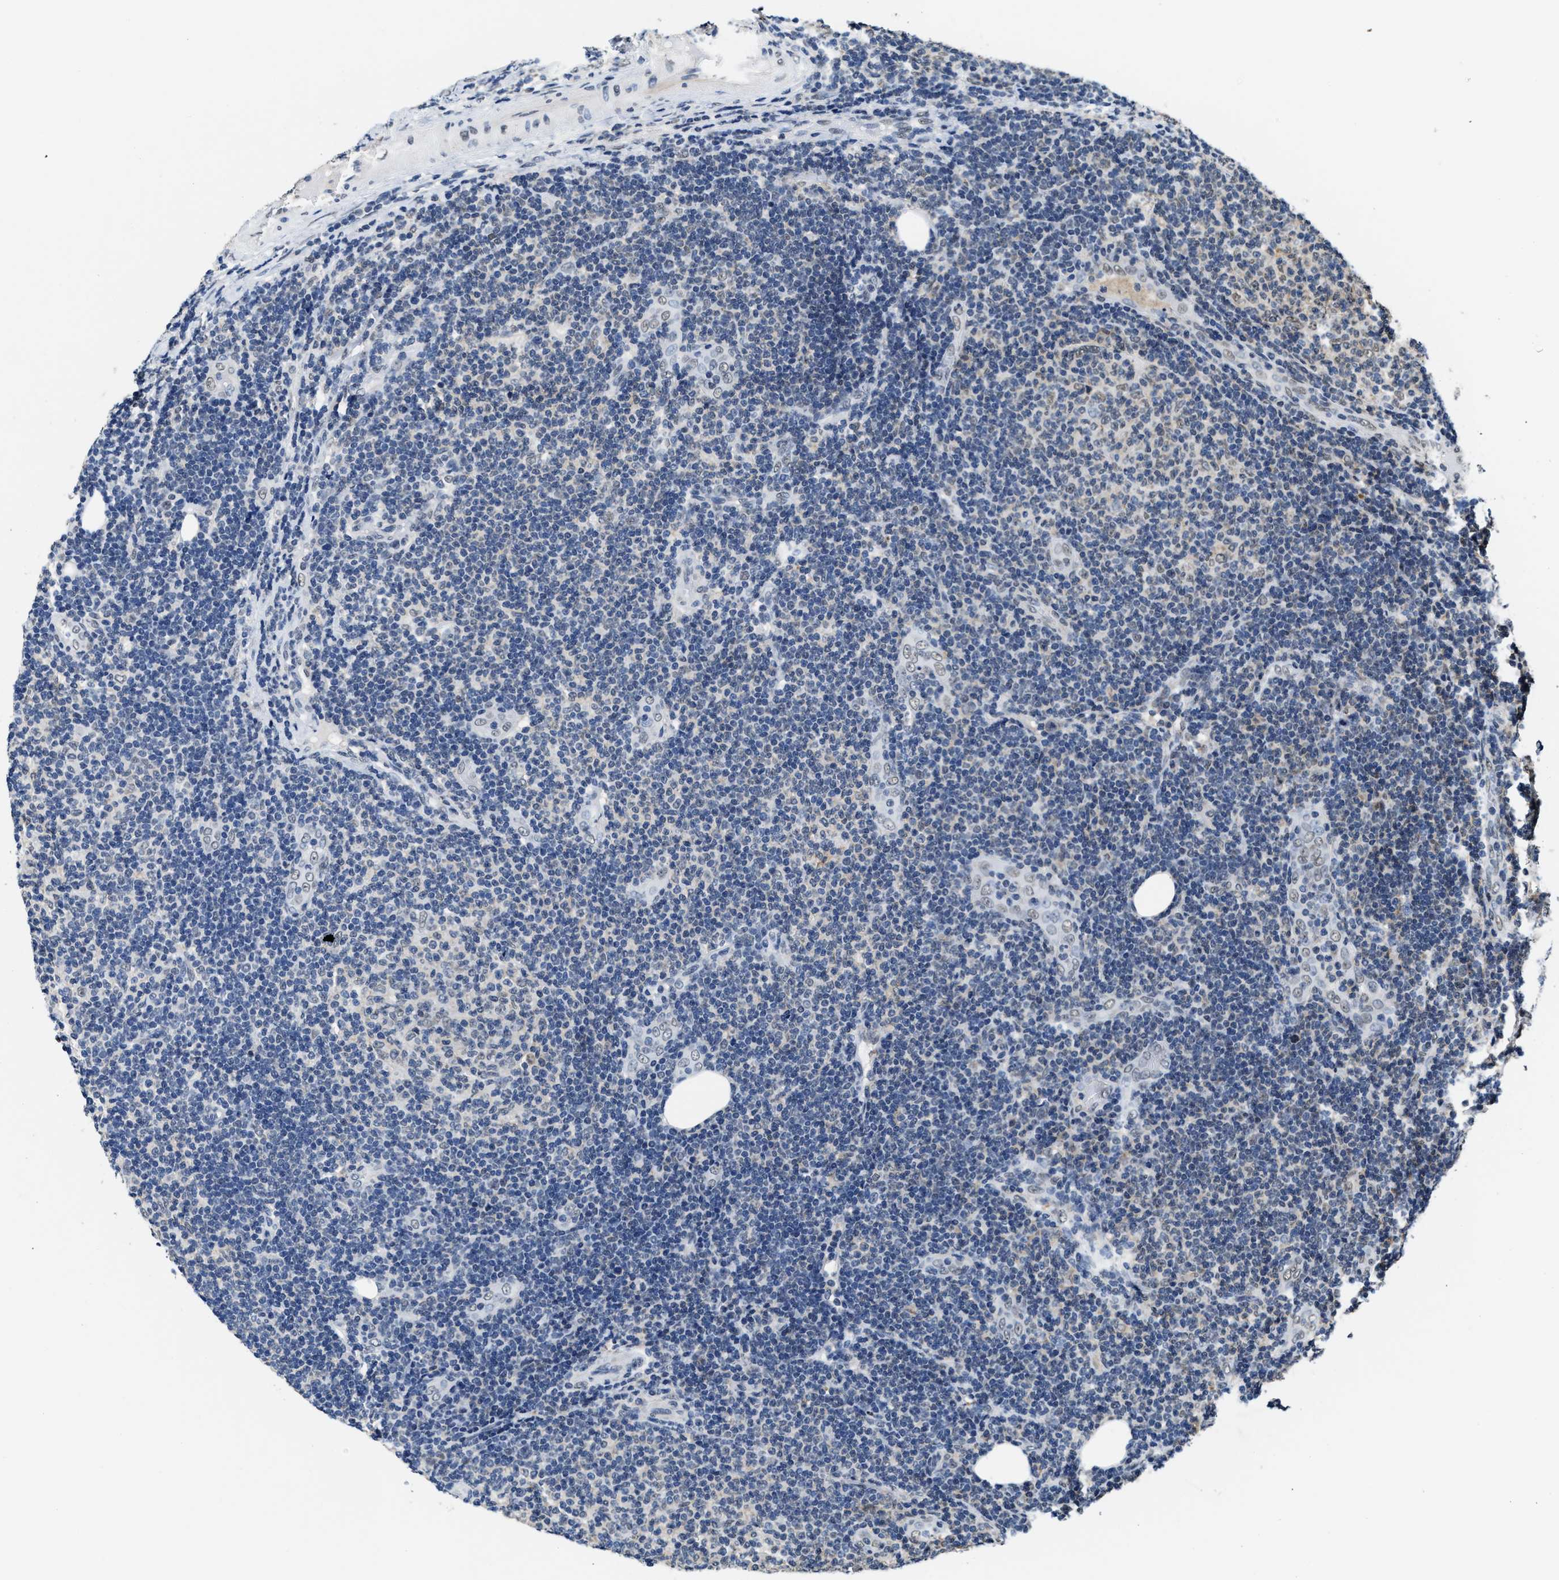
{"staining": {"intensity": "negative", "quantity": "none", "location": "none"}, "tissue": "lymphoma", "cell_type": "Tumor cells", "image_type": "cancer", "snomed": [{"axis": "morphology", "description": "Malignant lymphoma, non-Hodgkin's type, Low grade"}, {"axis": "topography", "description": "Lymph node"}], "caption": "IHC of lymphoma demonstrates no staining in tumor cells. The staining is performed using DAB (3,3'-diaminobenzidine) brown chromogen with nuclei counter-stained in using hematoxylin.", "gene": "SUPT16H", "patient": {"sex": "male", "age": 83}}